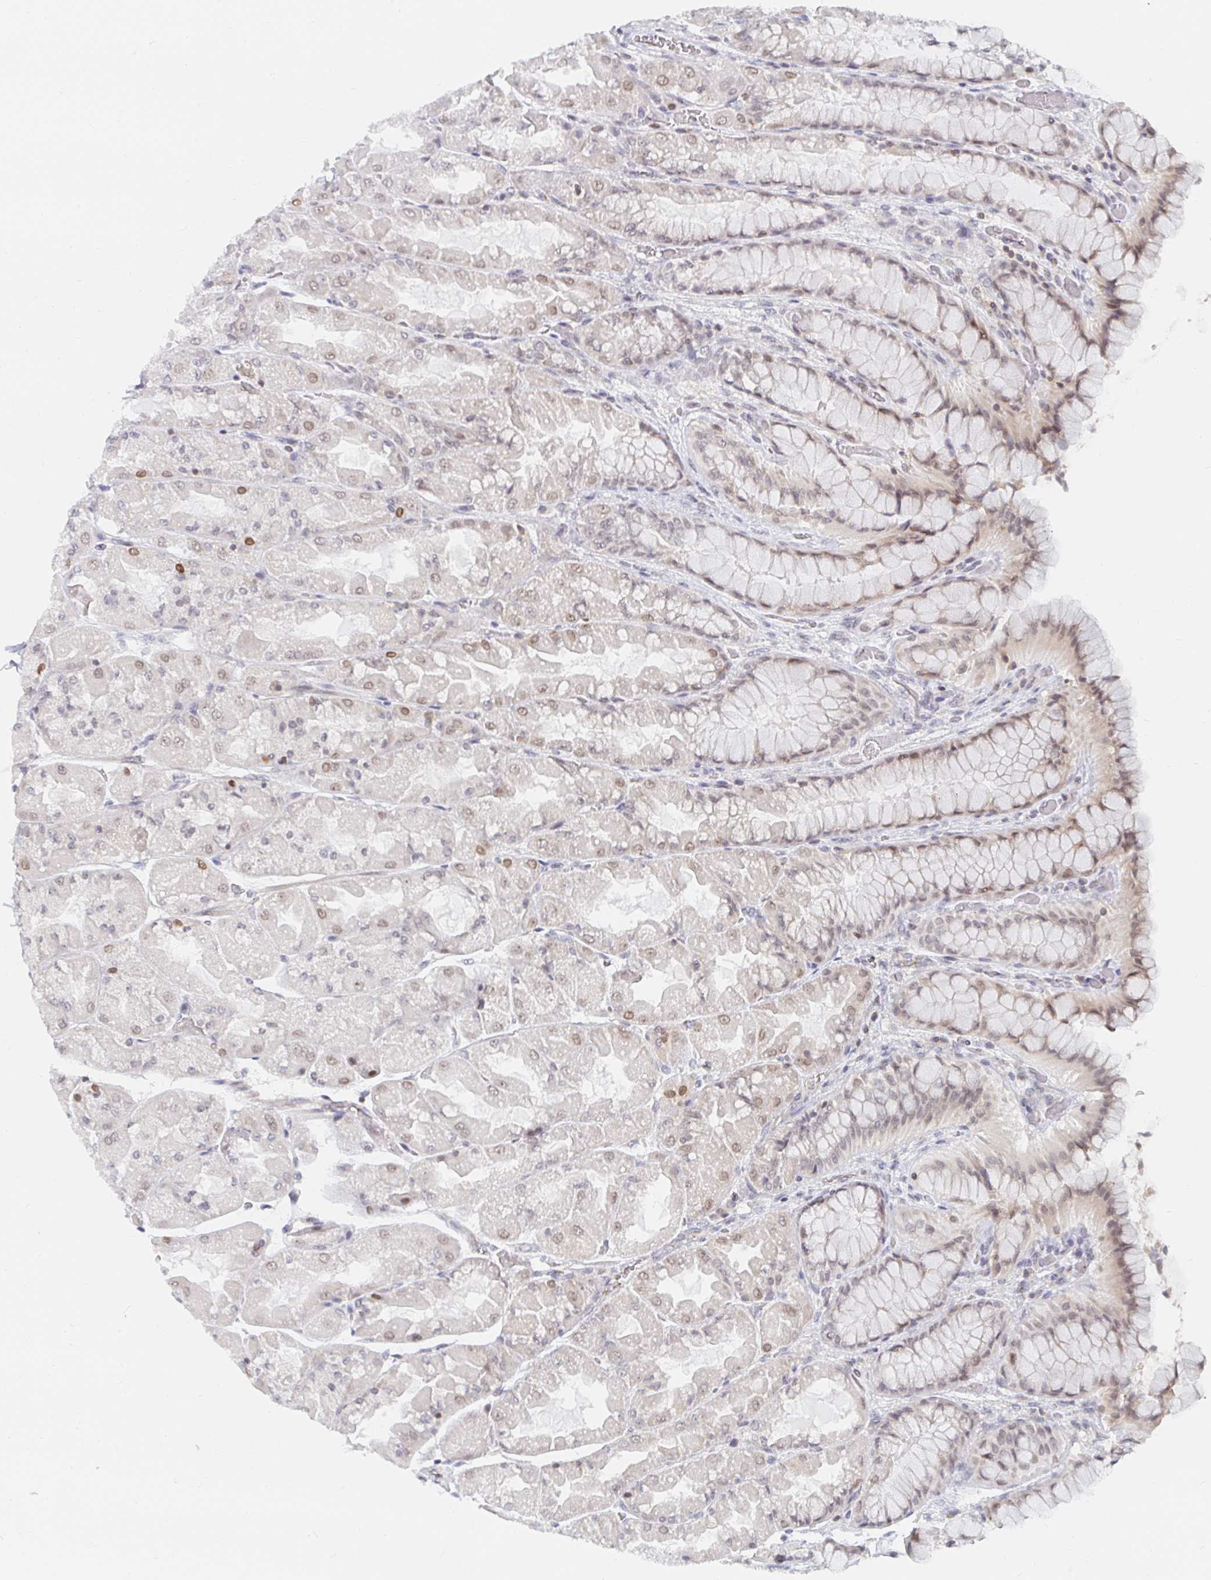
{"staining": {"intensity": "moderate", "quantity": ">75%", "location": "nuclear"}, "tissue": "stomach", "cell_type": "Glandular cells", "image_type": "normal", "snomed": [{"axis": "morphology", "description": "Normal tissue, NOS"}, {"axis": "topography", "description": "Stomach"}], "caption": "Glandular cells show medium levels of moderate nuclear positivity in about >75% of cells in normal human stomach.", "gene": "CHD2", "patient": {"sex": "female", "age": 61}}